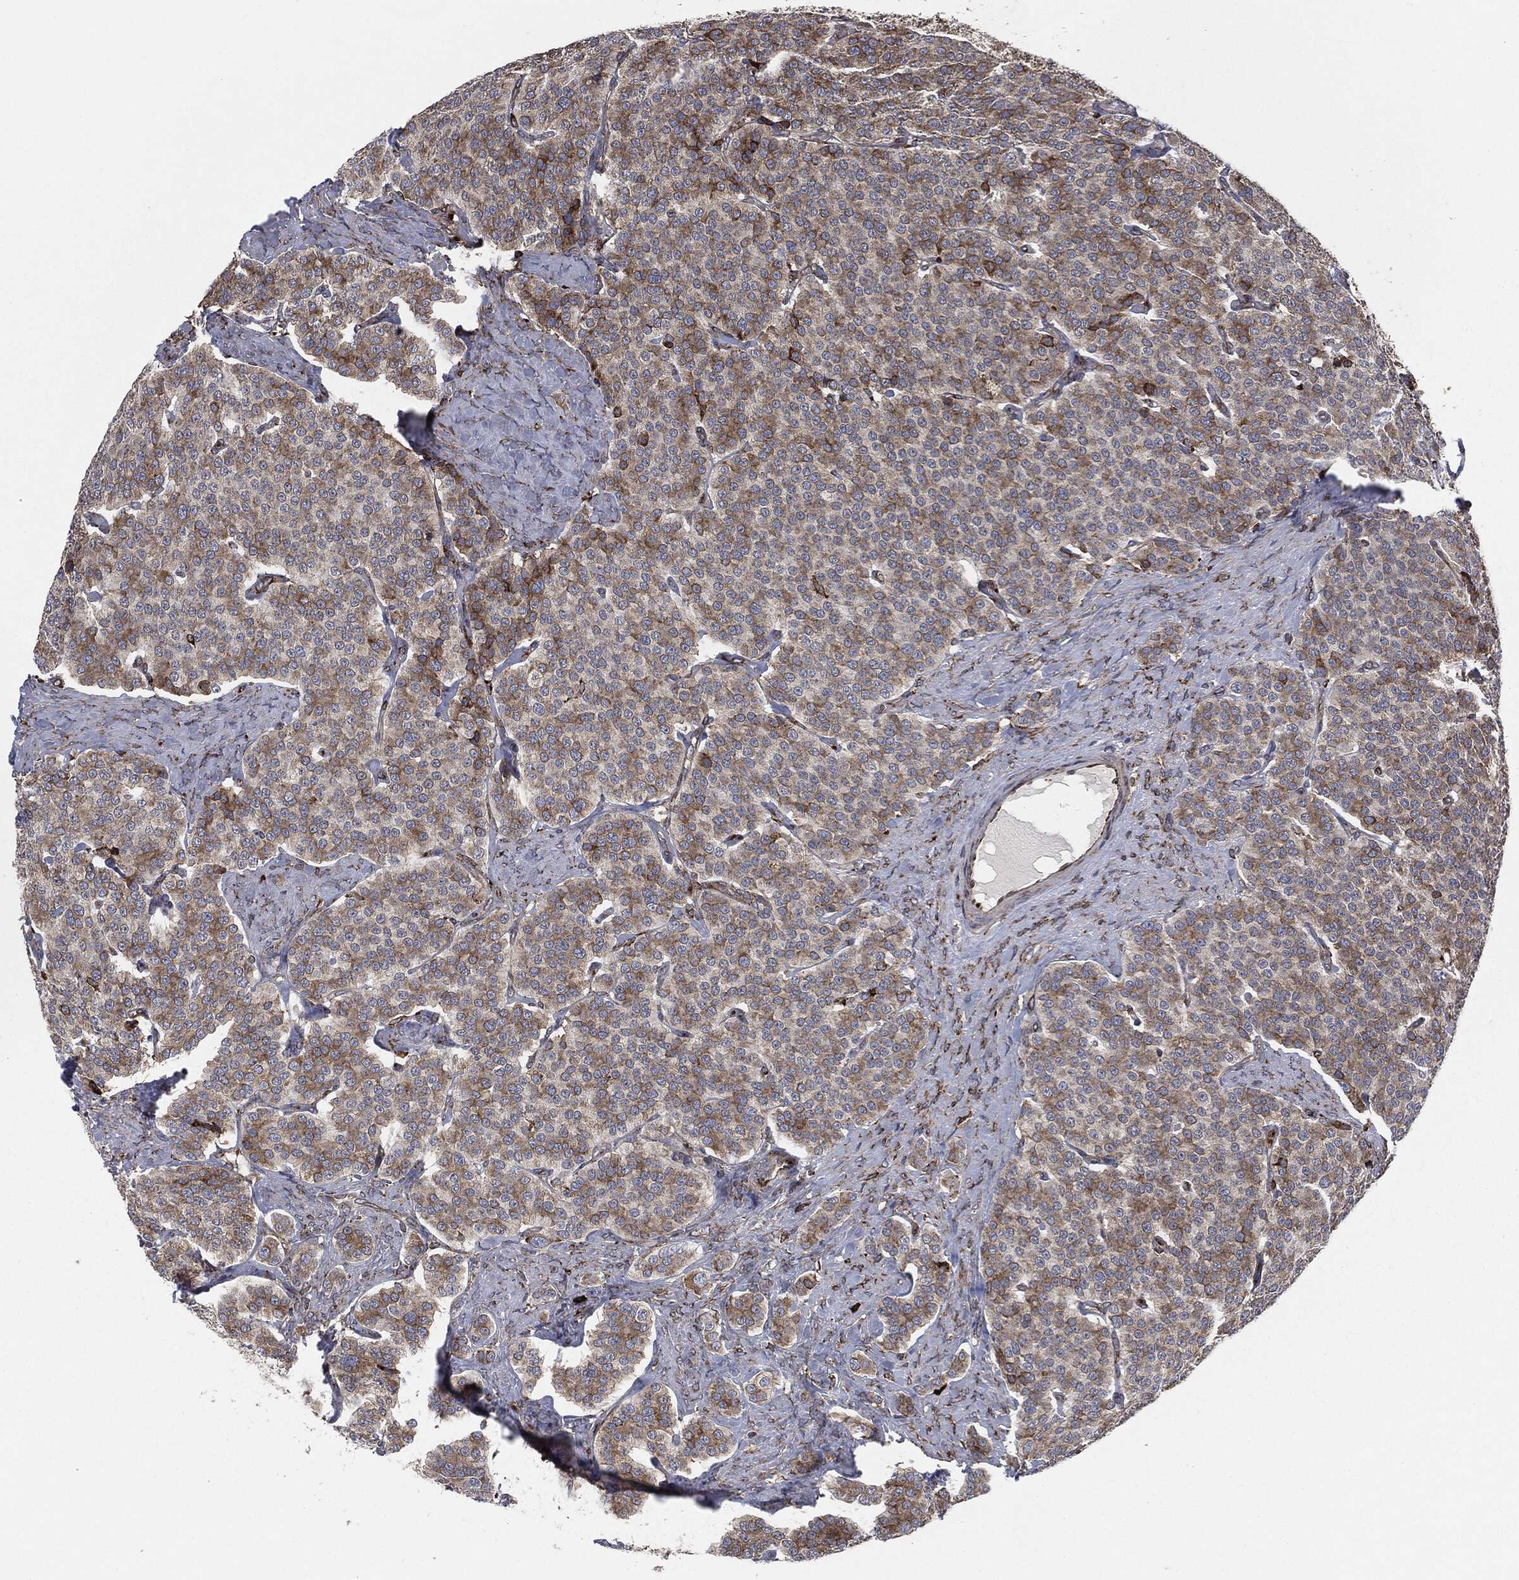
{"staining": {"intensity": "moderate", "quantity": ">75%", "location": "cytoplasmic/membranous"}, "tissue": "carcinoid", "cell_type": "Tumor cells", "image_type": "cancer", "snomed": [{"axis": "morphology", "description": "Carcinoid, malignant, NOS"}, {"axis": "topography", "description": "Small intestine"}], "caption": "Carcinoid stained with immunohistochemistry shows moderate cytoplasmic/membranous expression in about >75% of tumor cells. (DAB (3,3'-diaminobenzidine) IHC, brown staining for protein, blue staining for nuclei).", "gene": "CALR", "patient": {"sex": "female", "age": 58}}